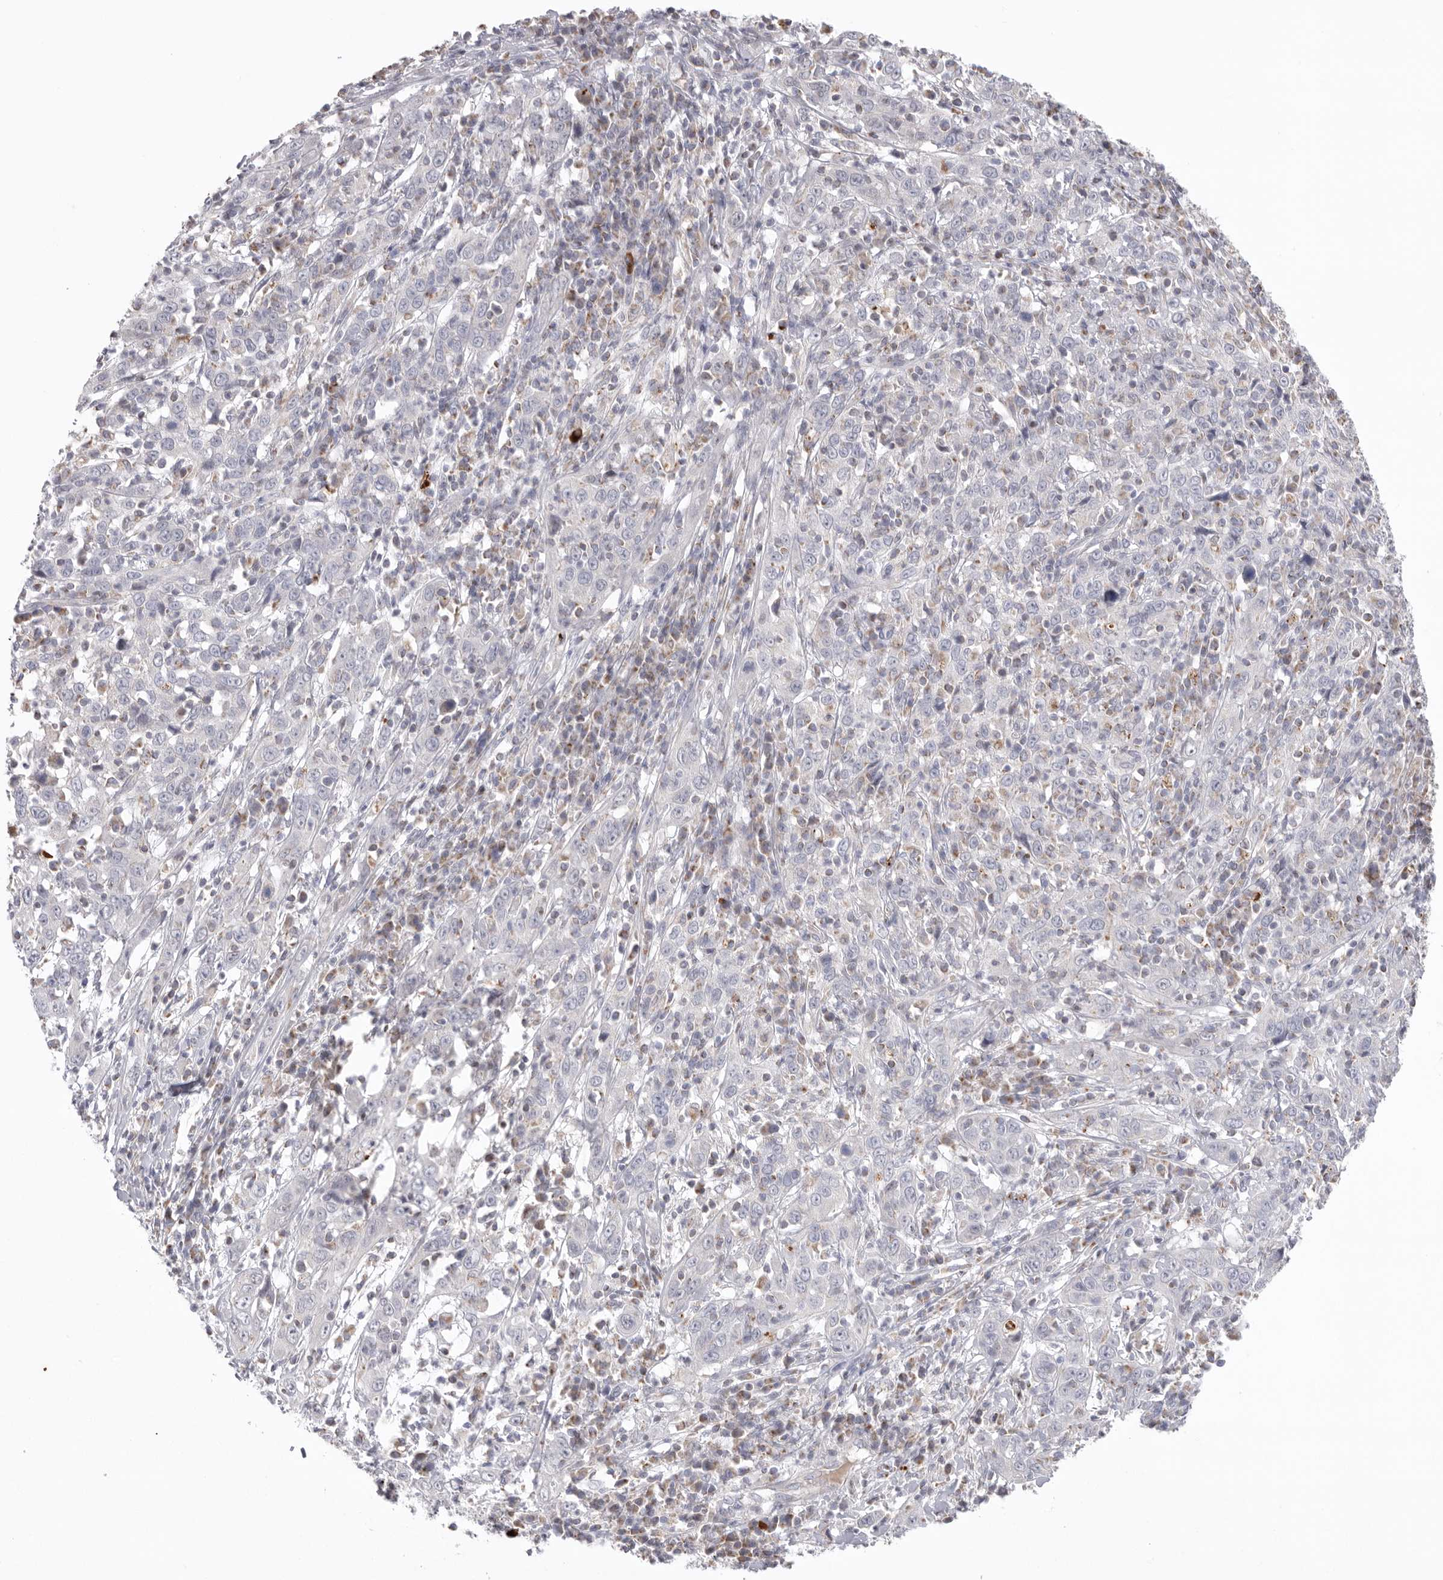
{"staining": {"intensity": "negative", "quantity": "none", "location": "none"}, "tissue": "cervical cancer", "cell_type": "Tumor cells", "image_type": "cancer", "snomed": [{"axis": "morphology", "description": "Squamous cell carcinoma, NOS"}, {"axis": "topography", "description": "Cervix"}], "caption": "Human cervical squamous cell carcinoma stained for a protein using immunohistochemistry (IHC) reveals no staining in tumor cells.", "gene": "VDAC3", "patient": {"sex": "female", "age": 46}}